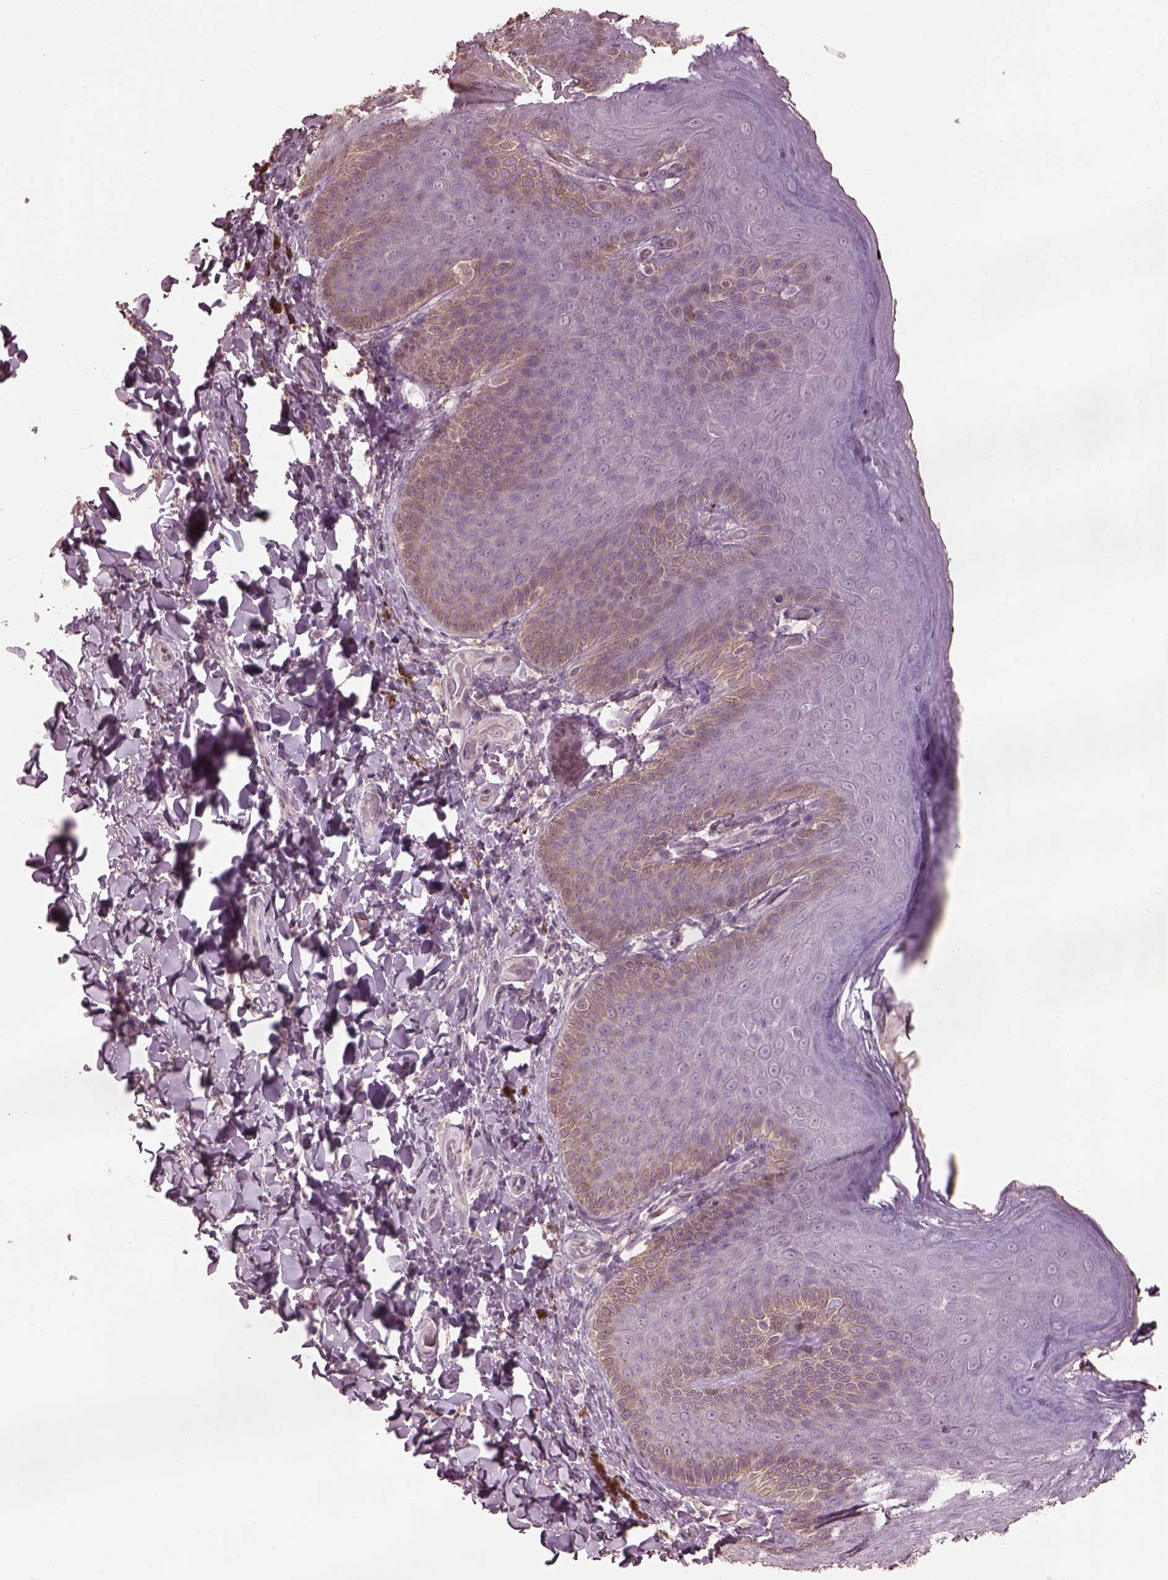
{"staining": {"intensity": "weak", "quantity": "<25%", "location": "cytoplasmic/membranous"}, "tissue": "skin", "cell_type": "Epidermal cells", "image_type": "normal", "snomed": [{"axis": "morphology", "description": "Normal tissue, NOS"}, {"axis": "topography", "description": "Anal"}], "caption": "This is an IHC micrograph of normal skin. There is no expression in epidermal cells.", "gene": "SRI", "patient": {"sex": "male", "age": 53}}